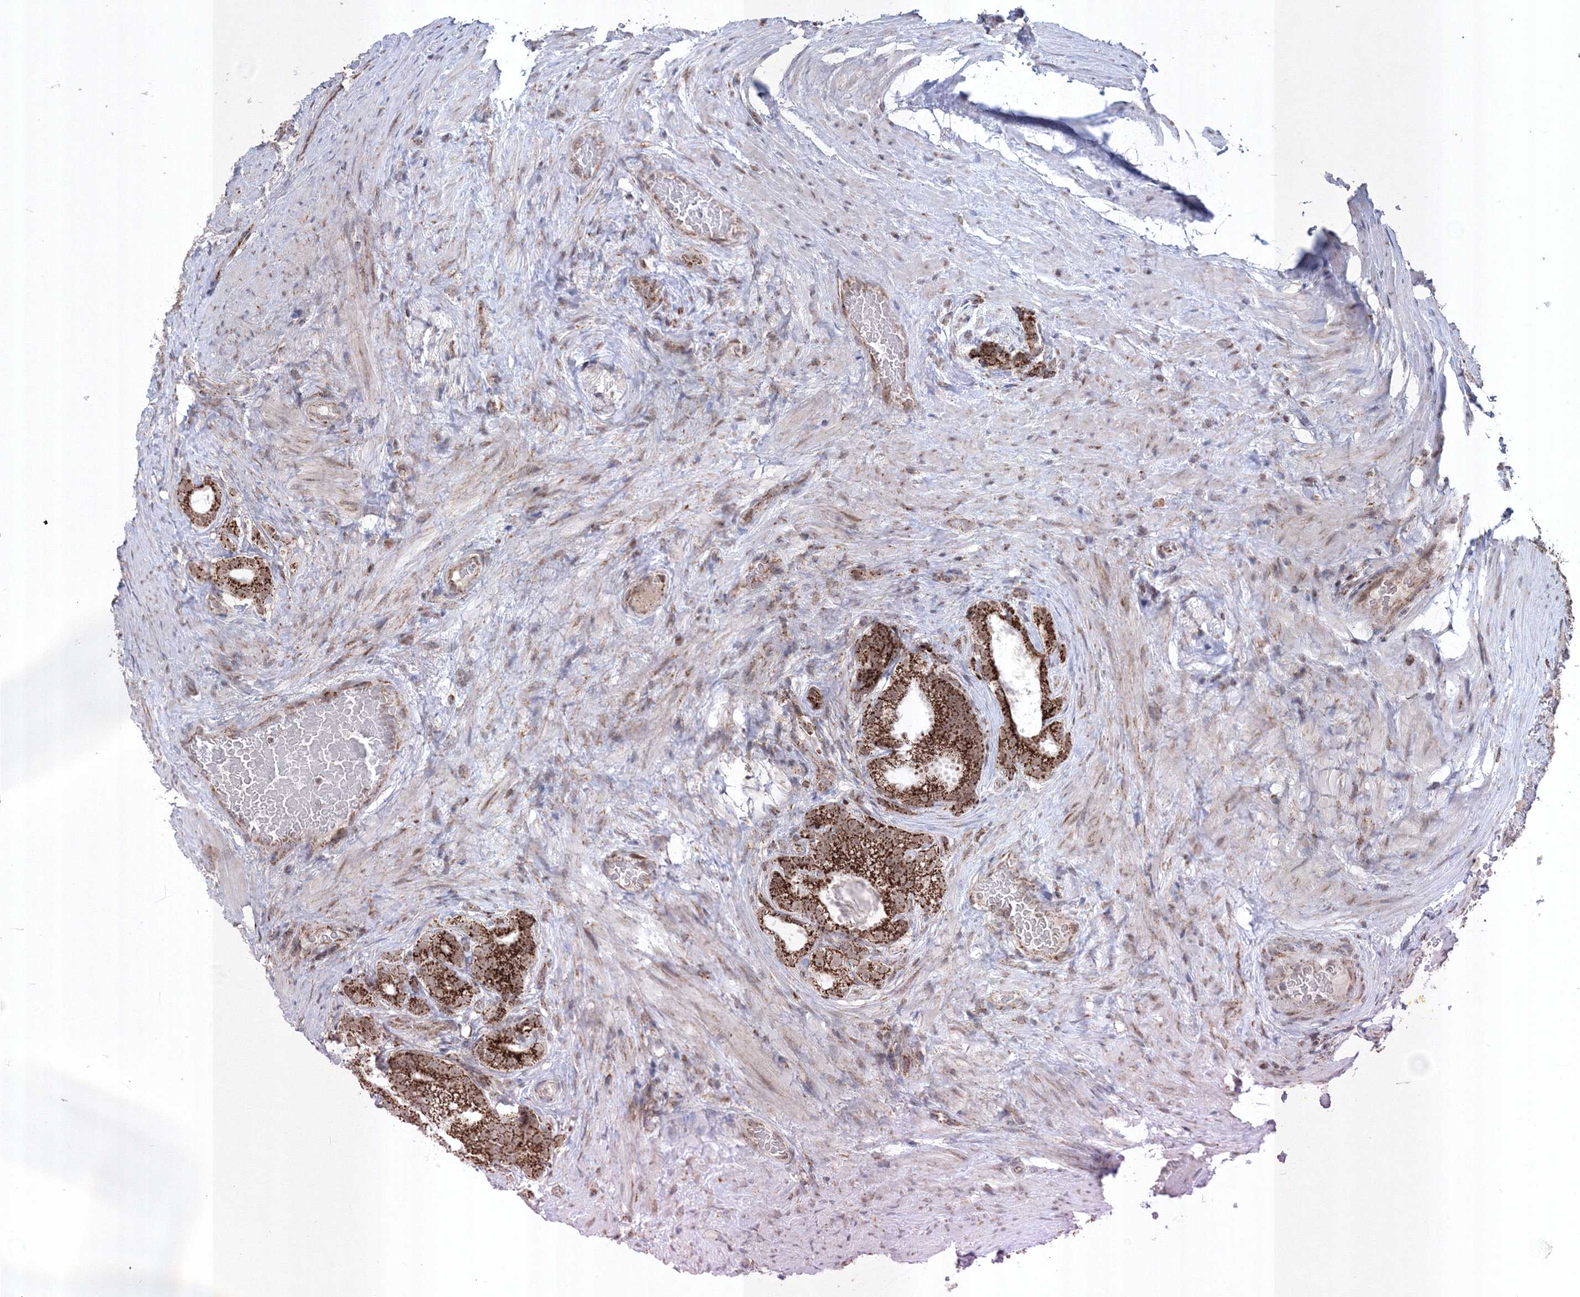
{"staining": {"intensity": "strong", "quantity": ">75%", "location": "cytoplasmic/membranous"}, "tissue": "prostate cancer", "cell_type": "Tumor cells", "image_type": "cancer", "snomed": [{"axis": "morphology", "description": "Adenocarcinoma, Low grade"}, {"axis": "topography", "description": "Prostate"}], "caption": "Immunohistochemistry (IHC) staining of low-grade adenocarcinoma (prostate), which exhibits high levels of strong cytoplasmic/membranous positivity in approximately >75% of tumor cells indicating strong cytoplasmic/membranous protein positivity. The staining was performed using DAB (3,3'-diaminobenzidine) (brown) for protein detection and nuclei were counterstained in hematoxylin (blue).", "gene": "GRSF1", "patient": {"sex": "male", "age": 71}}